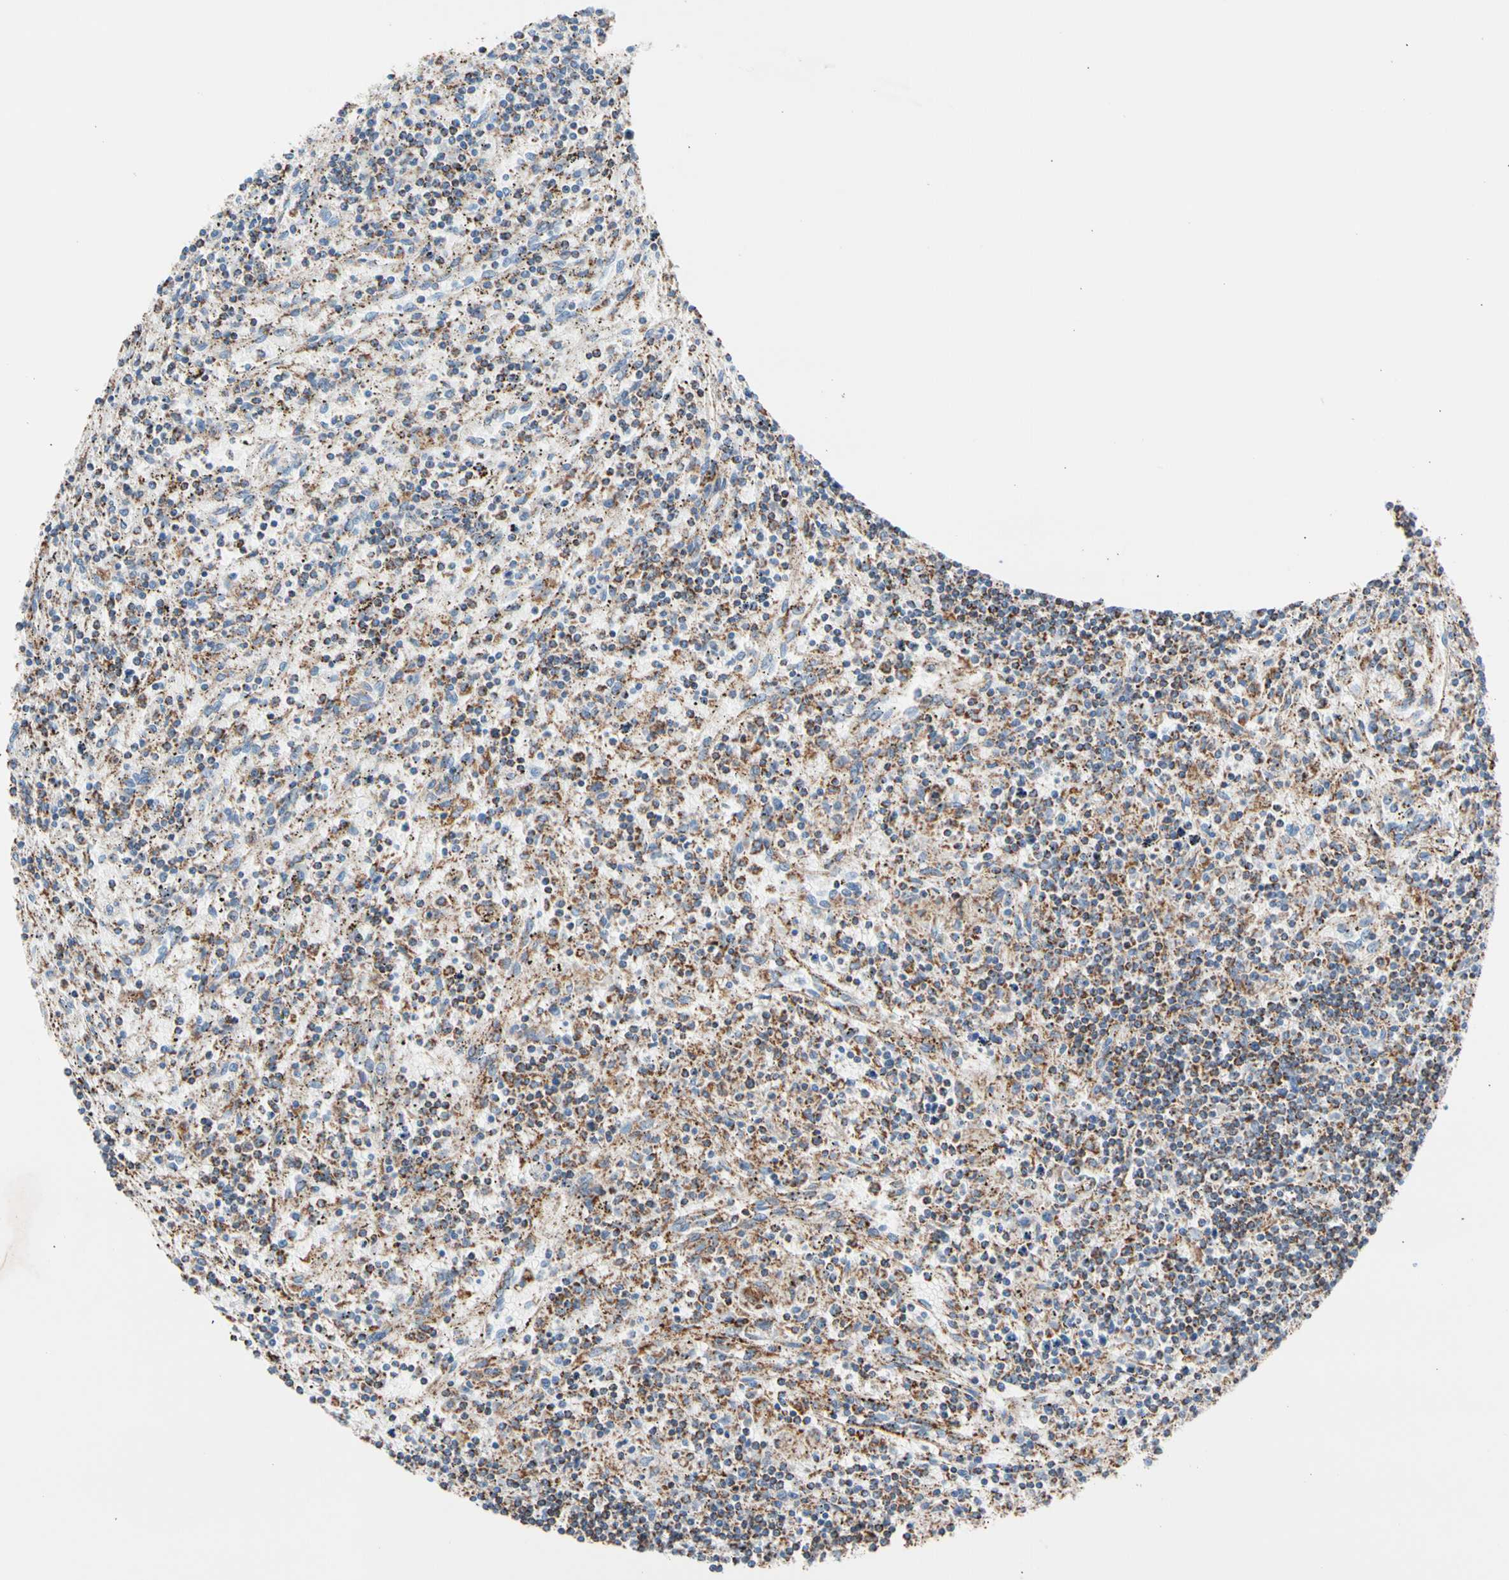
{"staining": {"intensity": "strong", "quantity": "25%-75%", "location": "cytoplasmic/membranous"}, "tissue": "lymphoma", "cell_type": "Tumor cells", "image_type": "cancer", "snomed": [{"axis": "morphology", "description": "Malignant lymphoma, non-Hodgkin's type, Low grade"}, {"axis": "topography", "description": "Spleen"}], "caption": "Immunohistochemistry histopathology image of human malignant lymphoma, non-Hodgkin's type (low-grade) stained for a protein (brown), which reveals high levels of strong cytoplasmic/membranous positivity in approximately 25%-75% of tumor cells.", "gene": "HK1", "patient": {"sex": "male", "age": 76}}